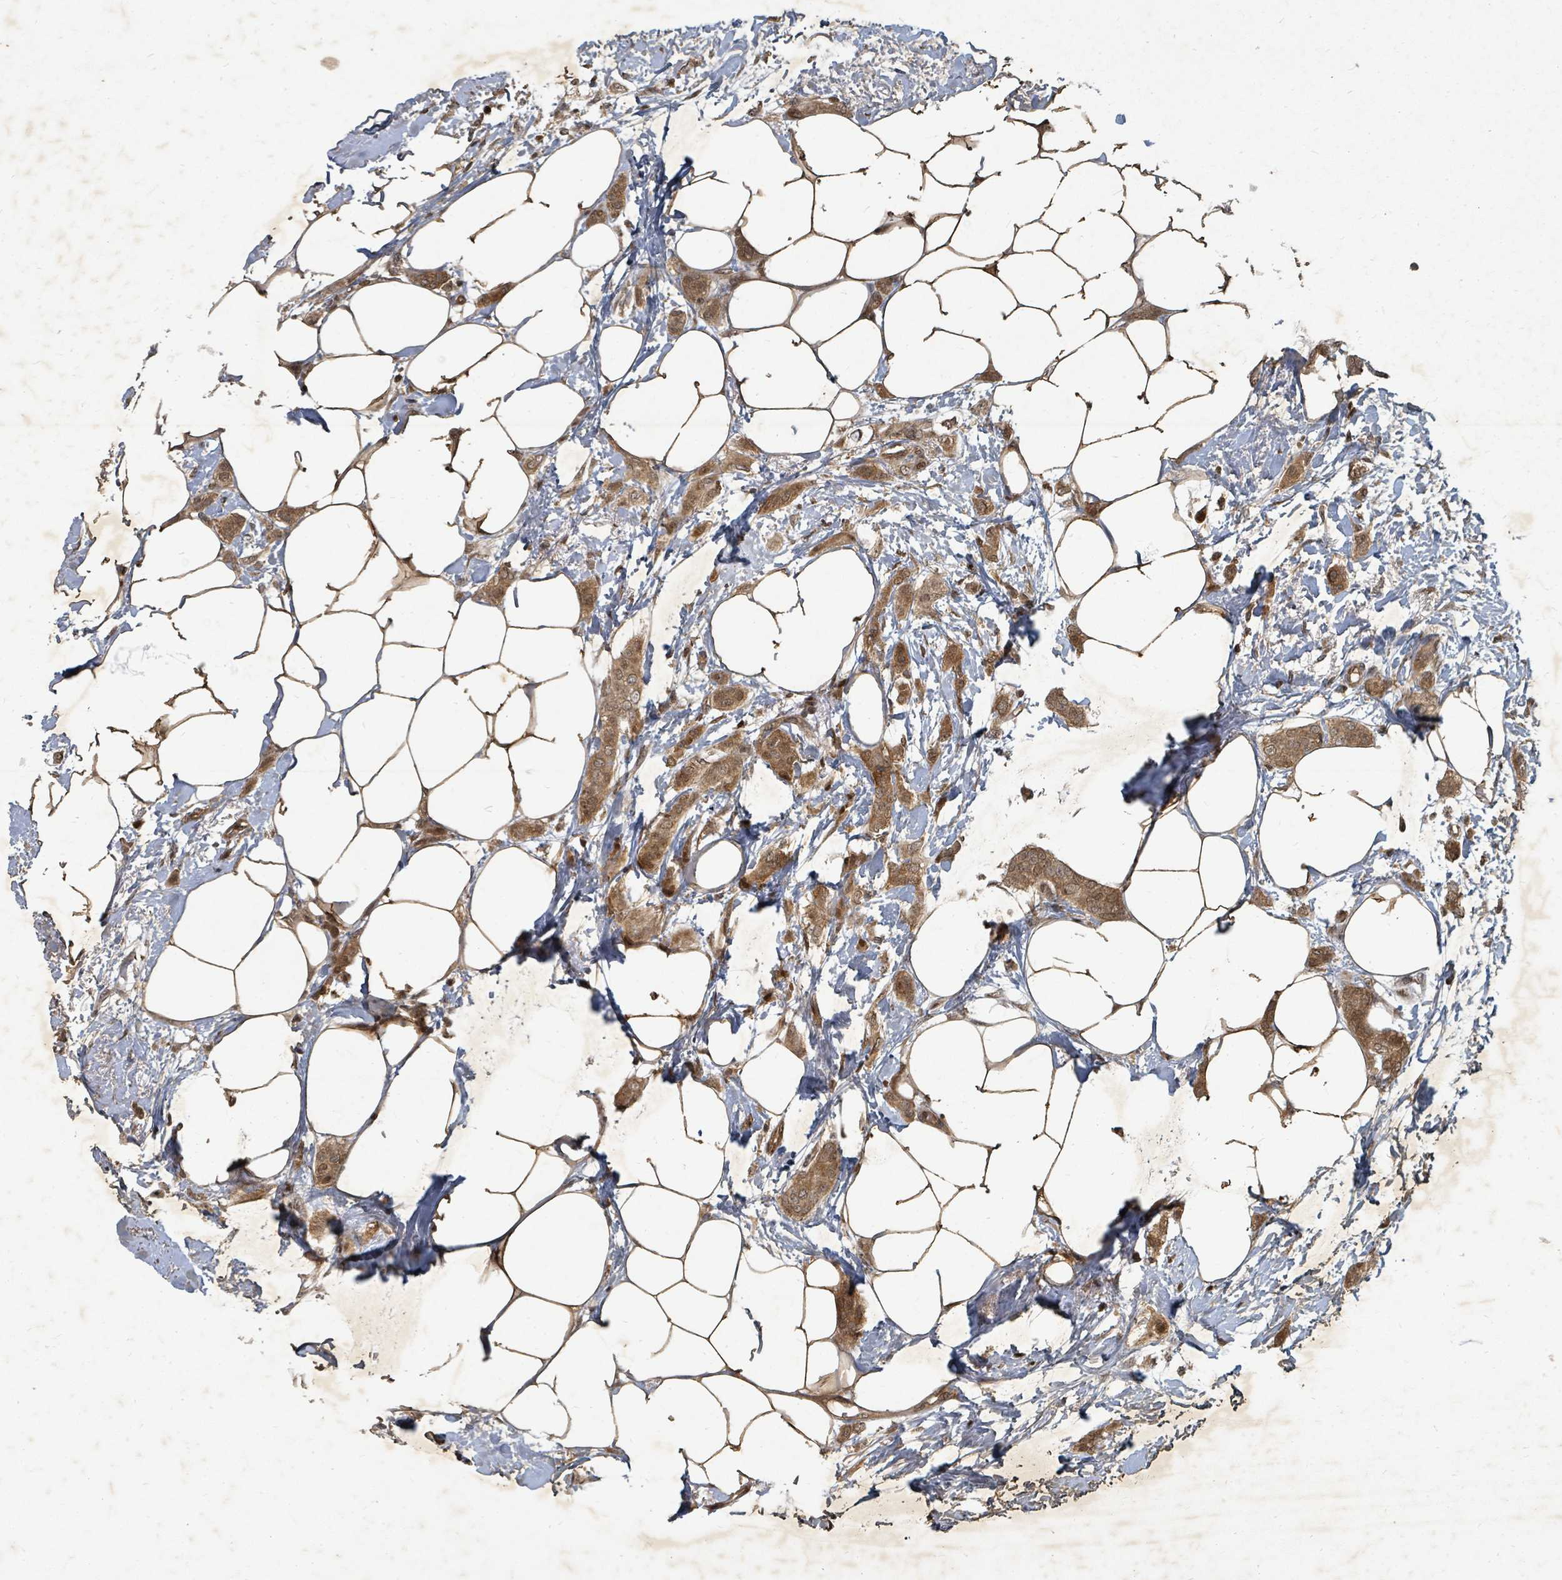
{"staining": {"intensity": "moderate", "quantity": ">75%", "location": "cytoplasmic/membranous,nuclear"}, "tissue": "breast cancer", "cell_type": "Tumor cells", "image_type": "cancer", "snomed": [{"axis": "morphology", "description": "Duct carcinoma"}, {"axis": "topography", "description": "Breast"}], "caption": "A photomicrograph of invasive ductal carcinoma (breast) stained for a protein reveals moderate cytoplasmic/membranous and nuclear brown staining in tumor cells.", "gene": "KDM4E", "patient": {"sex": "female", "age": 72}}